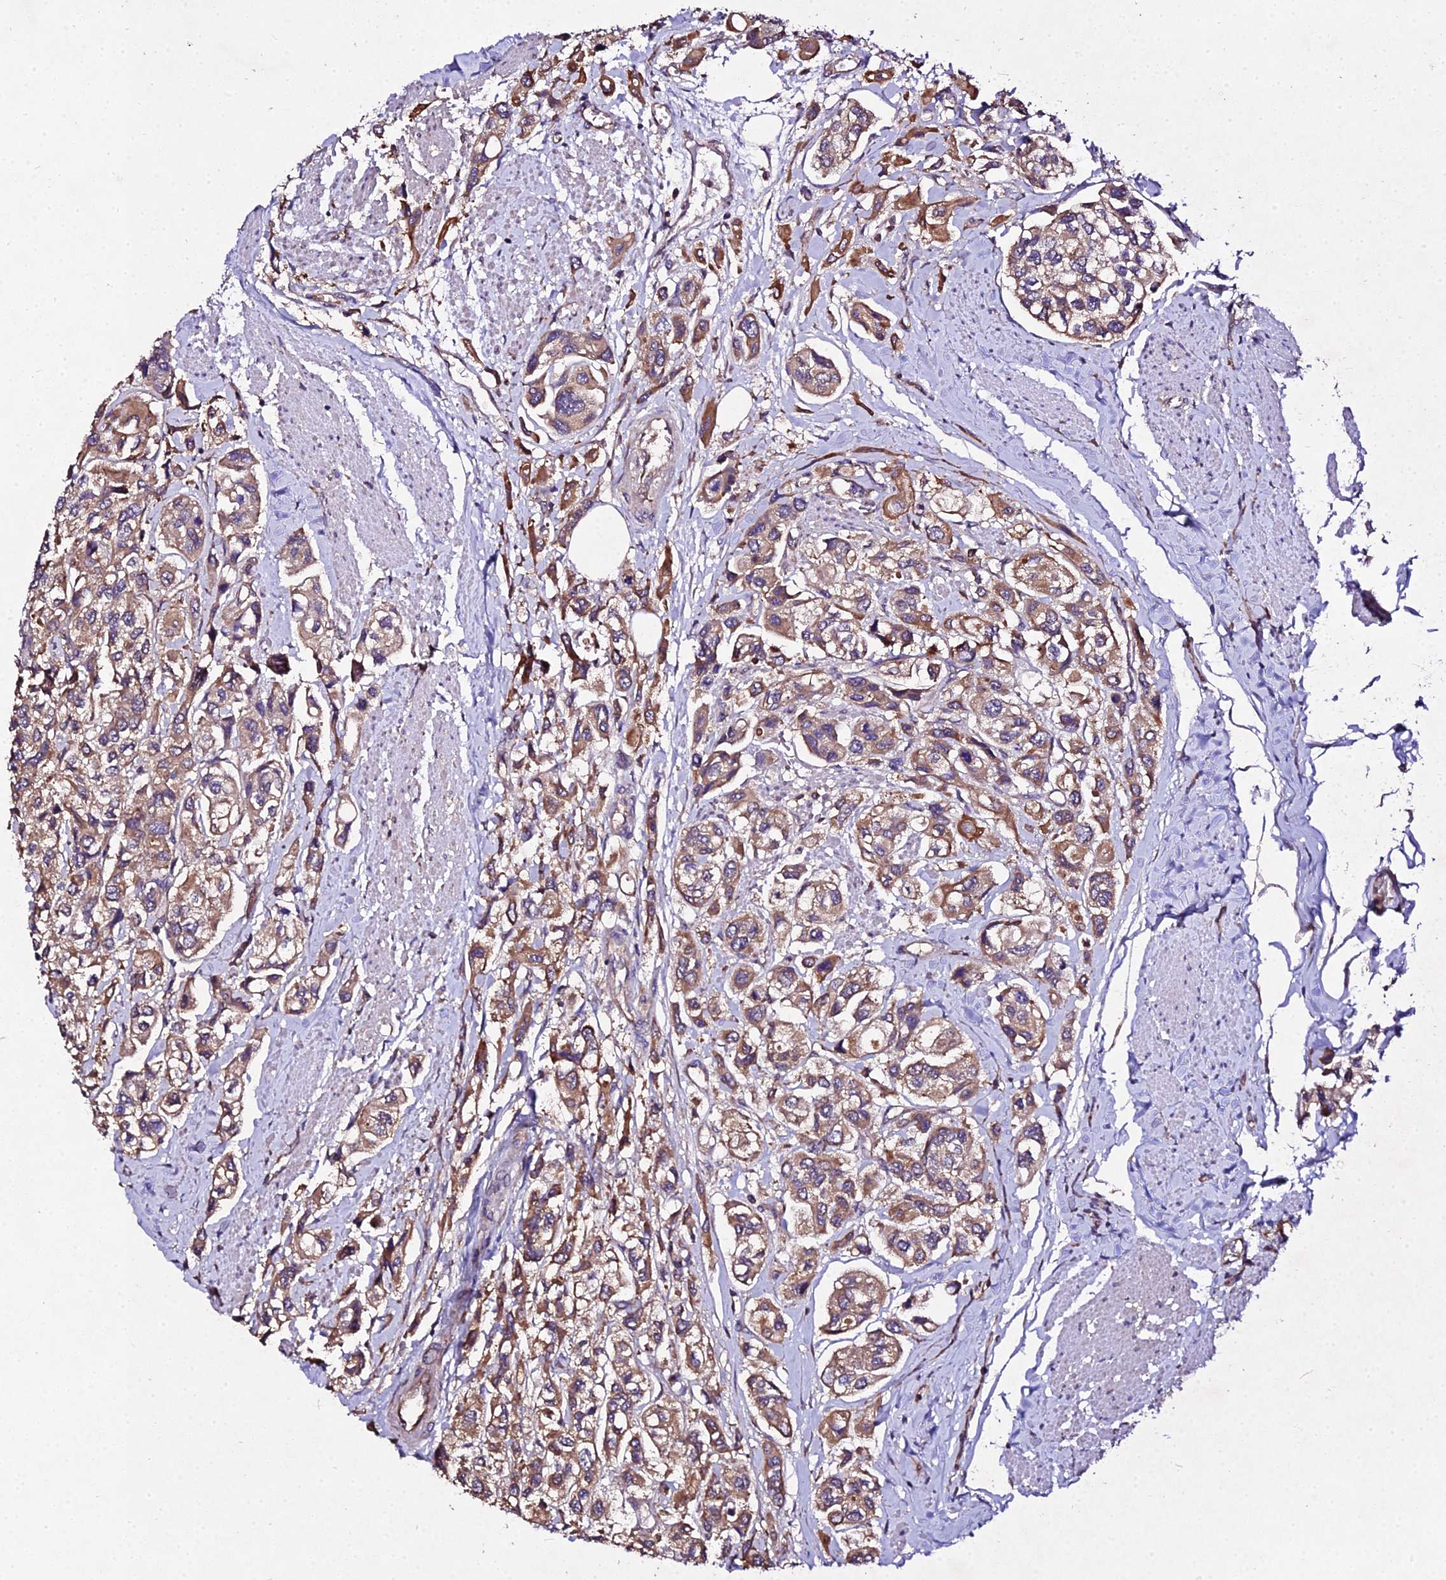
{"staining": {"intensity": "moderate", "quantity": ">75%", "location": "cytoplasmic/membranous"}, "tissue": "urothelial cancer", "cell_type": "Tumor cells", "image_type": "cancer", "snomed": [{"axis": "morphology", "description": "Urothelial carcinoma, High grade"}, {"axis": "topography", "description": "Urinary bladder"}], "caption": "The histopathology image displays immunohistochemical staining of urothelial carcinoma (high-grade). There is moderate cytoplasmic/membranous staining is identified in about >75% of tumor cells.", "gene": "AP3M2", "patient": {"sex": "male", "age": 67}}